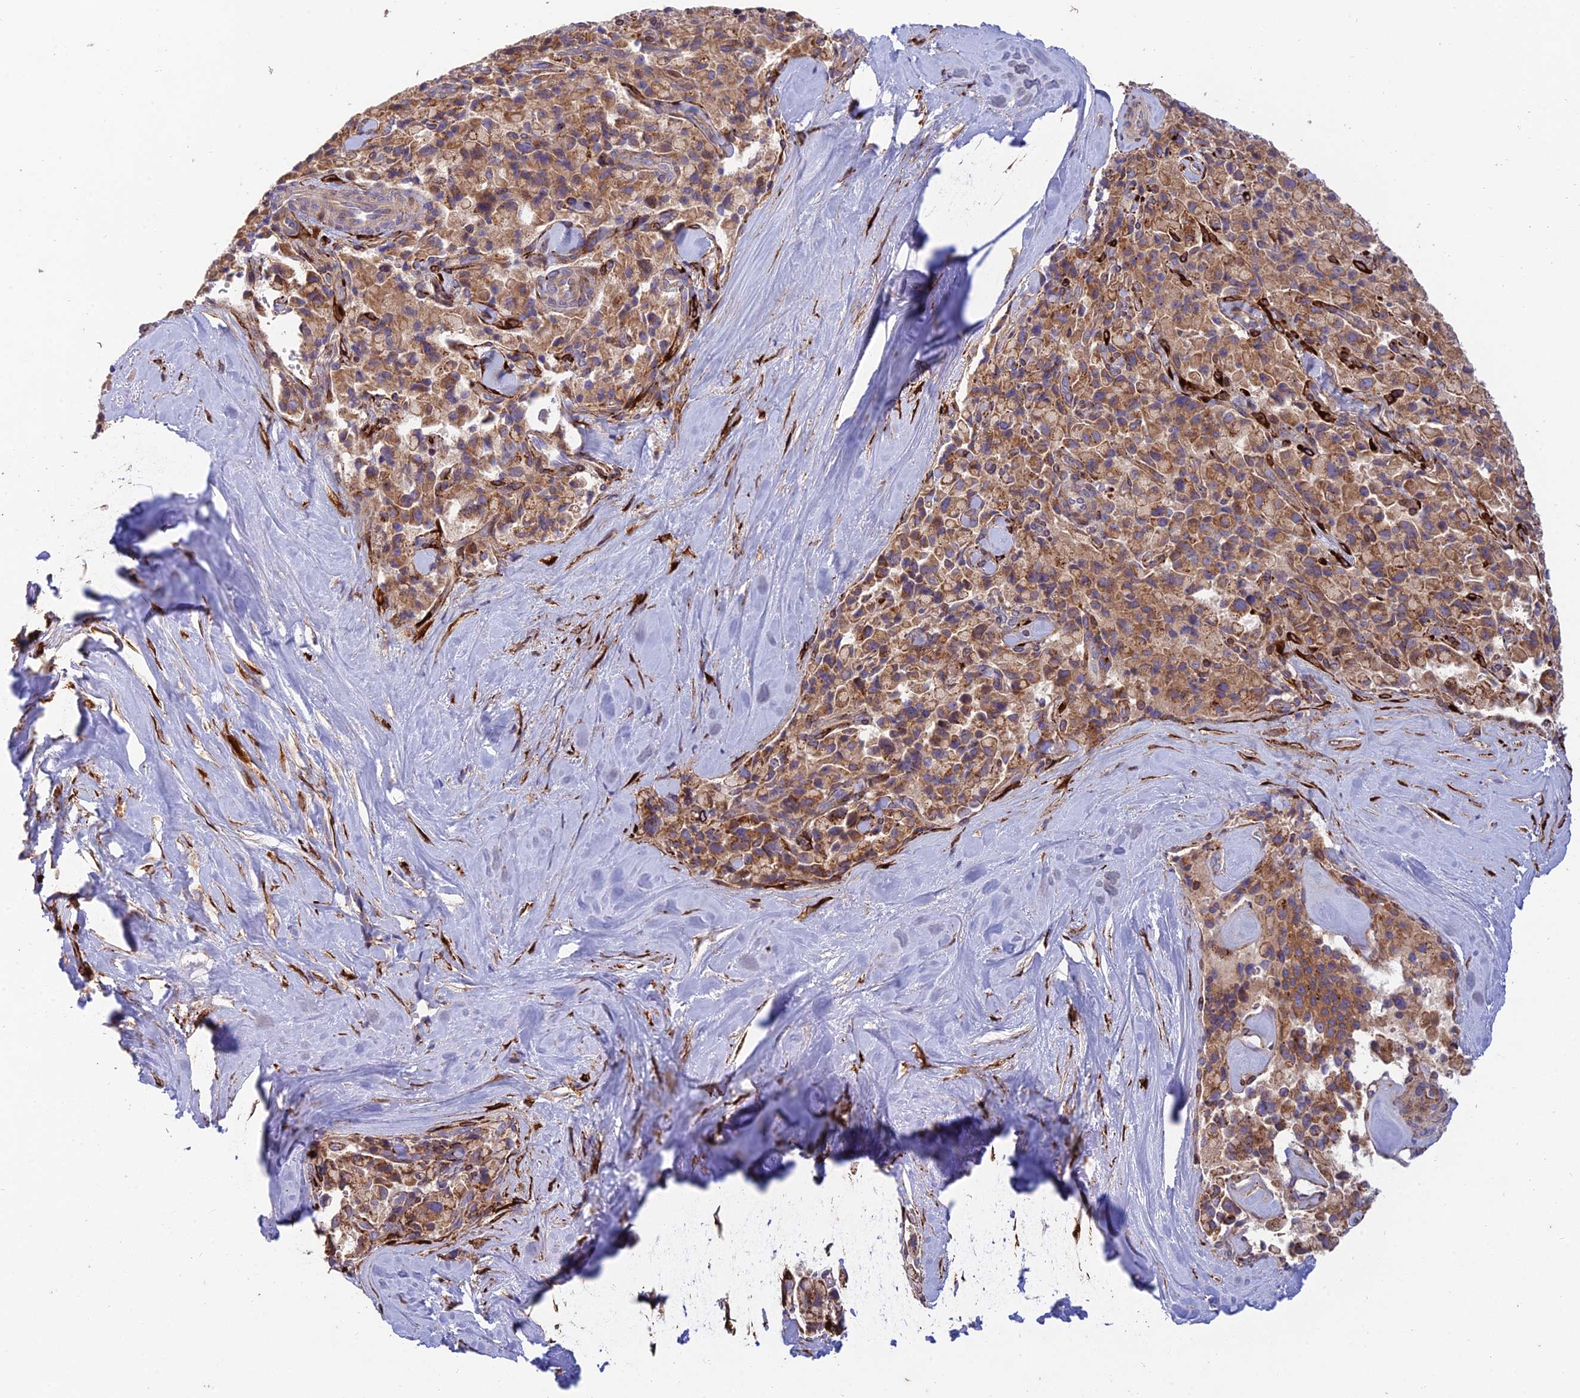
{"staining": {"intensity": "moderate", "quantity": ">75%", "location": "cytoplasmic/membranous"}, "tissue": "pancreatic cancer", "cell_type": "Tumor cells", "image_type": "cancer", "snomed": [{"axis": "morphology", "description": "Adenocarcinoma, NOS"}, {"axis": "topography", "description": "Pancreas"}], "caption": "Approximately >75% of tumor cells in adenocarcinoma (pancreatic) reveal moderate cytoplasmic/membranous protein positivity as visualized by brown immunohistochemical staining.", "gene": "RCN3", "patient": {"sex": "male", "age": 65}}